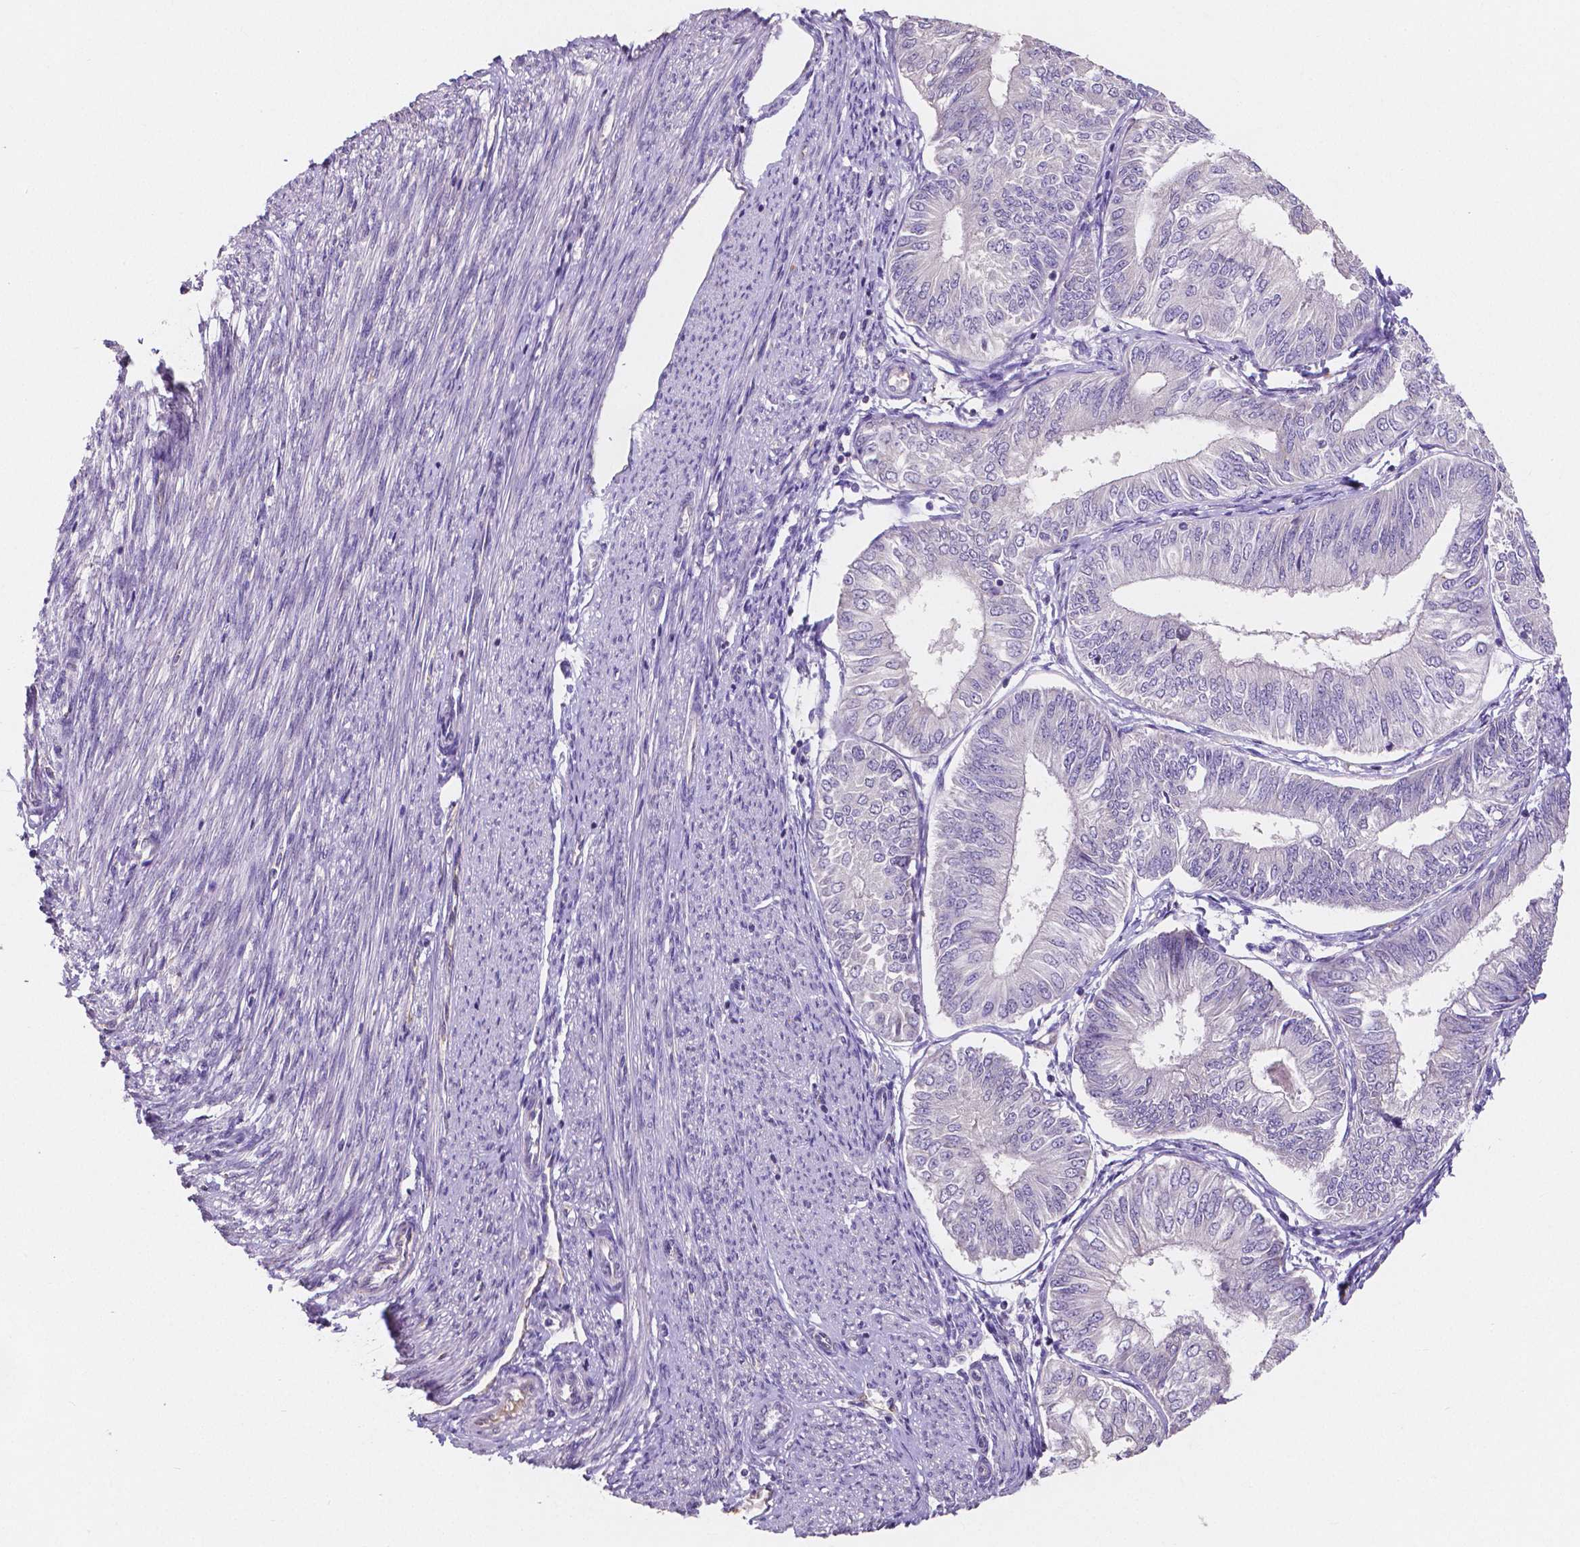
{"staining": {"intensity": "negative", "quantity": "none", "location": "none"}, "tissue": "endometrial cancer", "cell_type": "Tumor cells", "image_type": "cancer", "snomed": [{"axis": "morphology", "description": "Adenocarcinoma, NOS"}, {"axis": "topography", "description": "Endometrium"}], "caption": "Tumor cells show no significant protein positivity in endometrial cancer (adenocarcinoma).", "gene": "ELAVL2", "patient": {"sex": "female", "age": 58}}